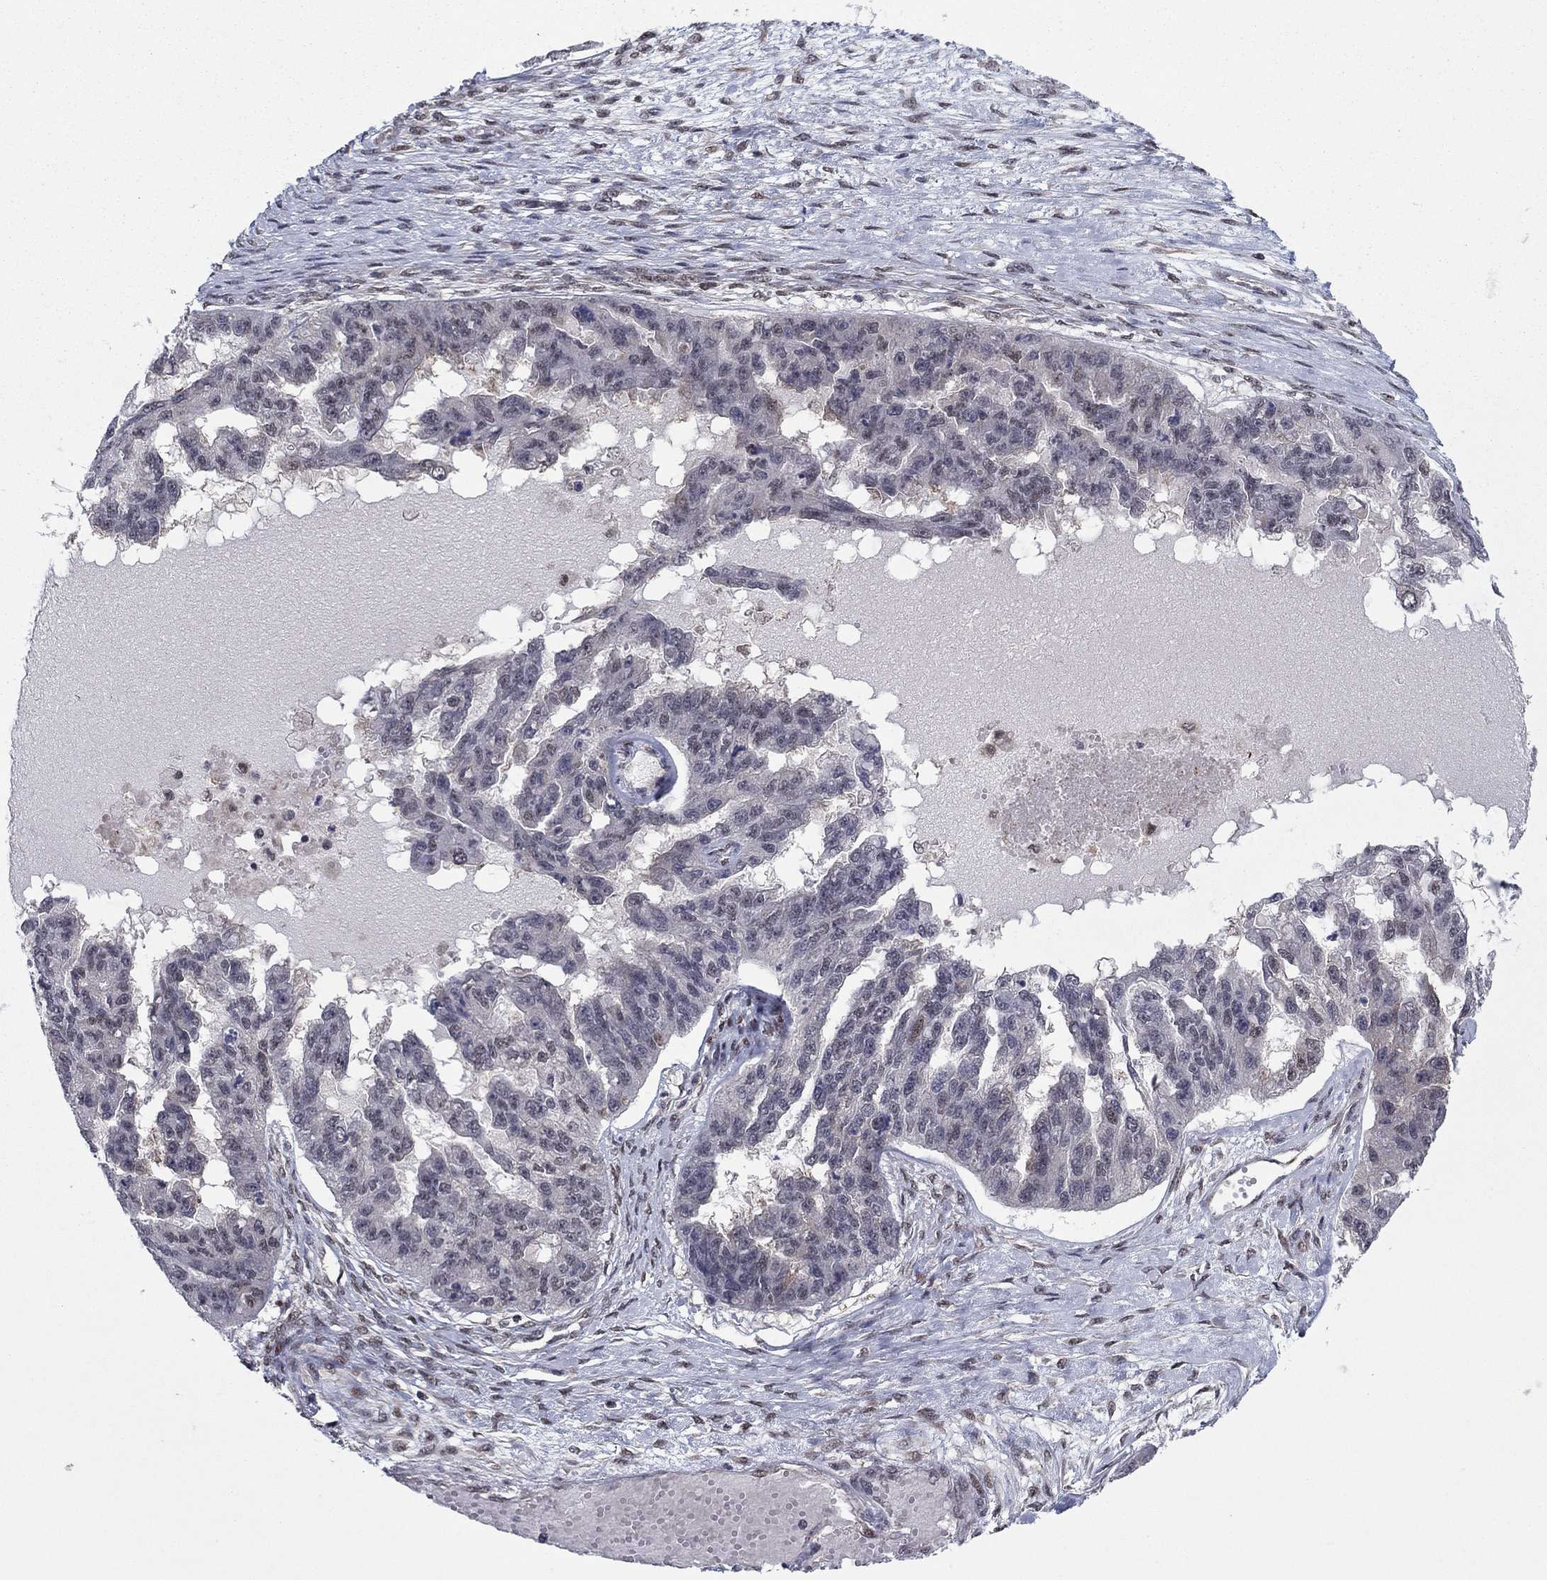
{"staining": {"intensity": "negative", "quantity": "none", "location": "none"}, "tissue": "ovarian cancer", "cell_type": "Tumor cells", "image_type": "cancer", "snomed": [{"axis": "morphology", "description": "Cystadenocarcinoma, serous, NOS"}, {"axis": "topography", "description": "Ovary"}], "caption": "An image of serous cystadenocarcinoma (ovarian) stained for a protein exhibits no brown staining in tumor cells.", "gene": "PSMC1", "patient": {"sex": "female", "age": 58}}